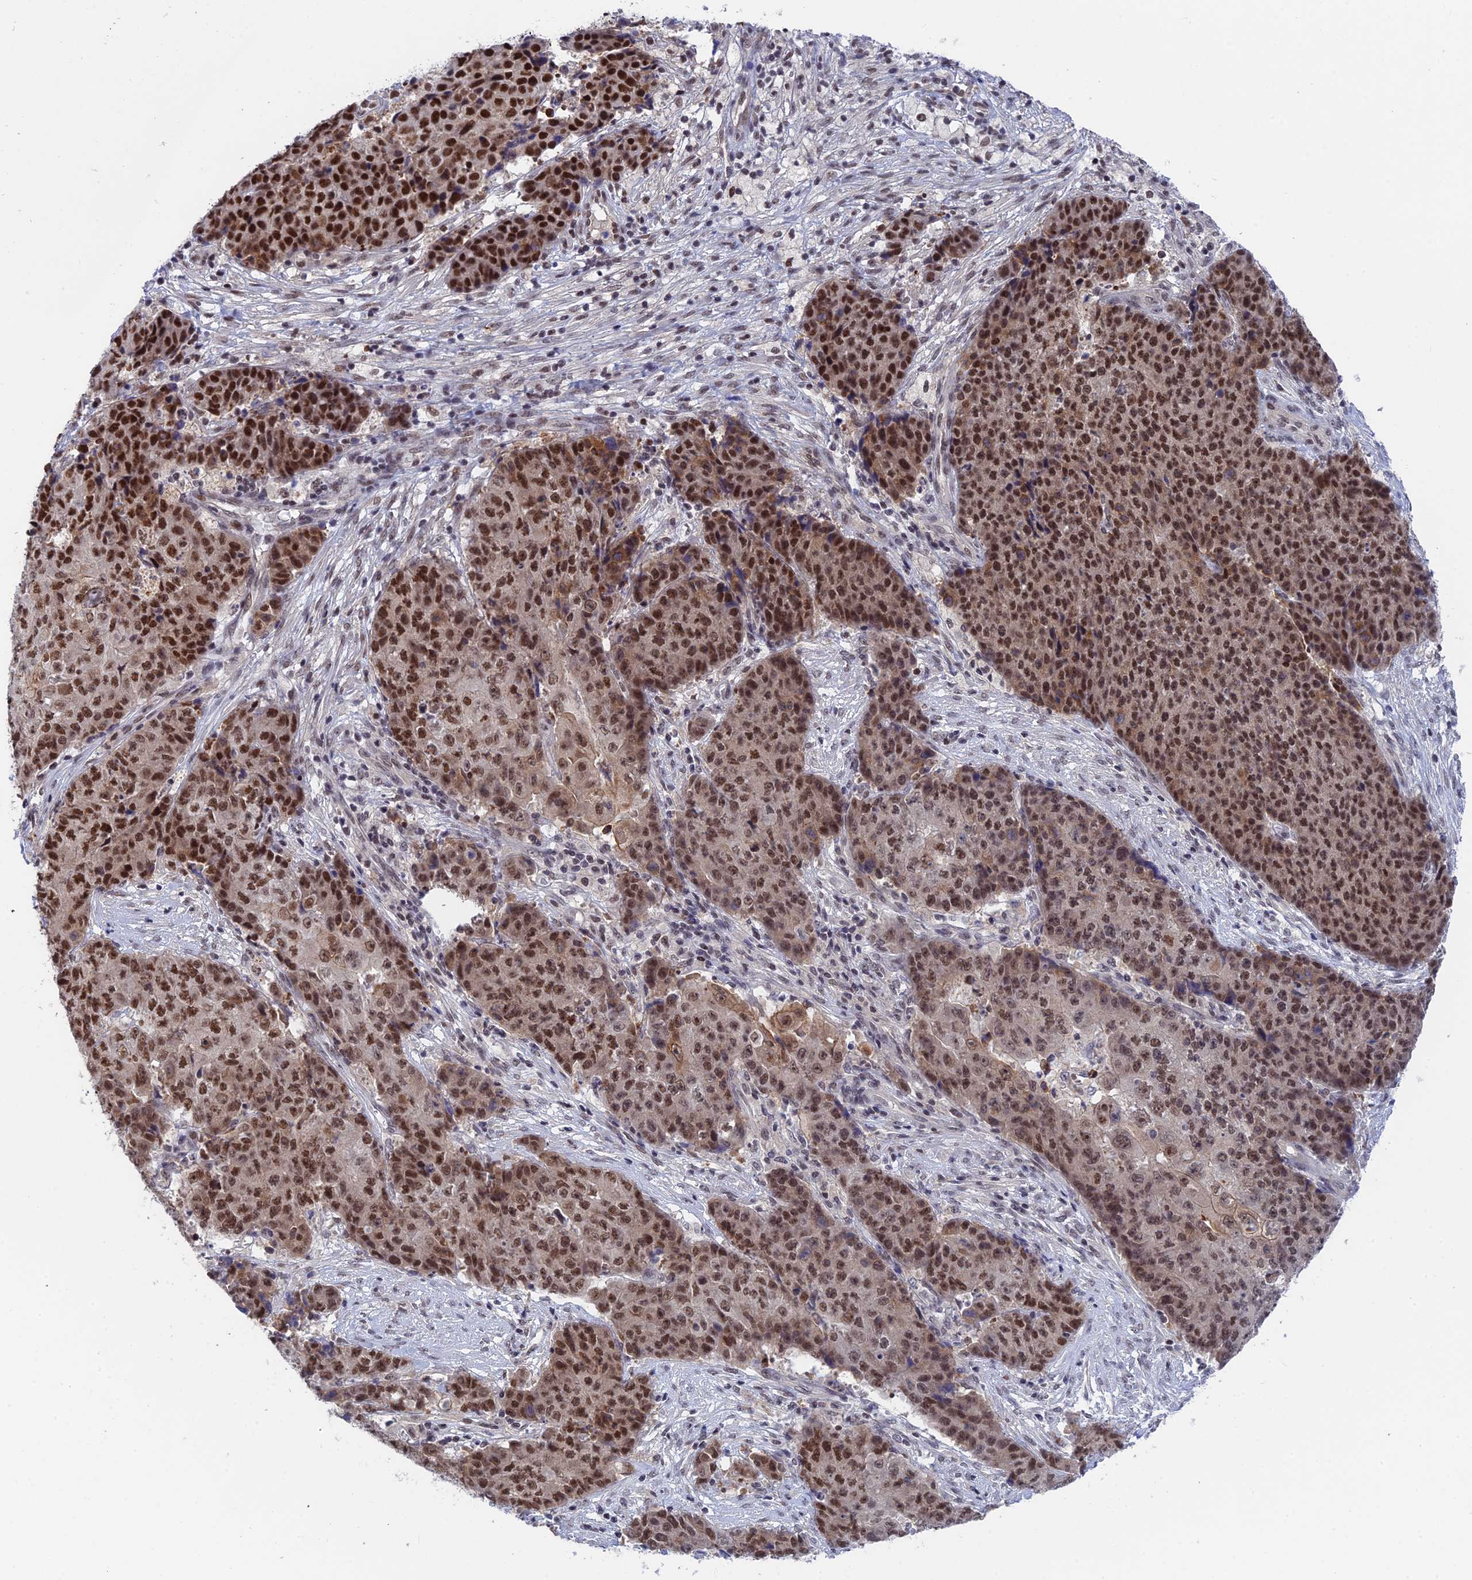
{"staining": {"intensity": "moderate", "quantity": ">75%", "location": "nuclear"}, "tissue": "ovarian cancer", "cell_type": "Tumor cells", "image_type": "cancer", "snomed": [{"axis": "morphology", "description": "Carcinoma, endometroid"}, {"axis": "topography", "description": "Ovary"}], "caption": "Ovarian endometroid carcinoma stained with DAB (3,3'-diaminobenzidine) IHC demonstrates medium levels of moderate nuclear staining in approximately >75% of tumor cells. Using DAB (brown) and hematoxylin (blue) stains, captured at high magnification using brightfield microscopy.", "gene": "TCEA1", "patient": {"sex": "female", "age": 42}}